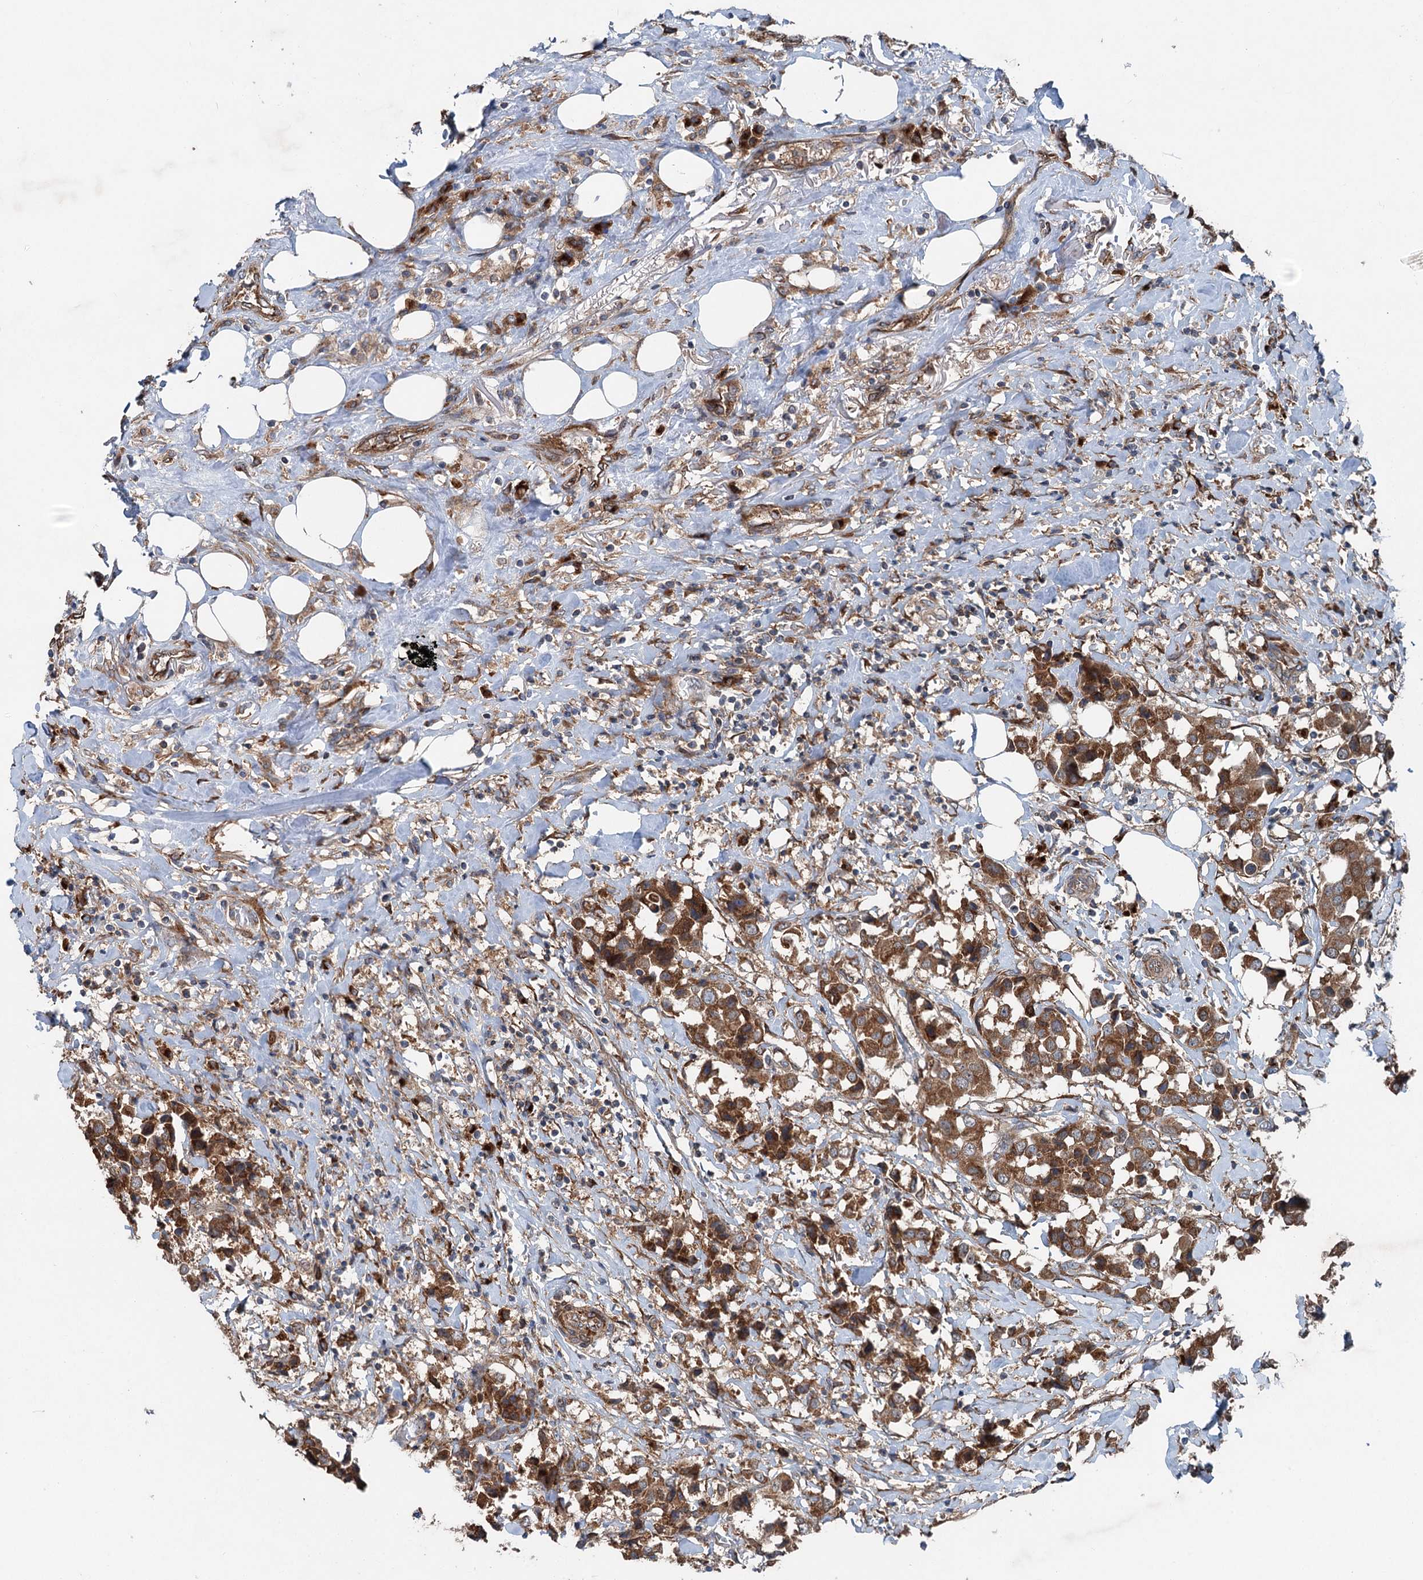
{"staining": {"intensity": "strong", "quantity": ">75%", "location": "cytoplasmic/membranous"}, "tissue": "breast cancer", "cell_type": "Tumor cells", "image_type": "cancer", "snomed": [{"axis": "morphology", "description": "Duct carcinoma"}, {"axis": "topography", "description": "Breast"}], "caption": "There is high levels of strong cytoplasmic/membranous expression in tumor cells of breast invasive ductal carcinoma, as demonstrated by immunohistochemical staining (brown color).", "gene": "CALCOCO1", "patient": {"sex": "female", "age": 80}}